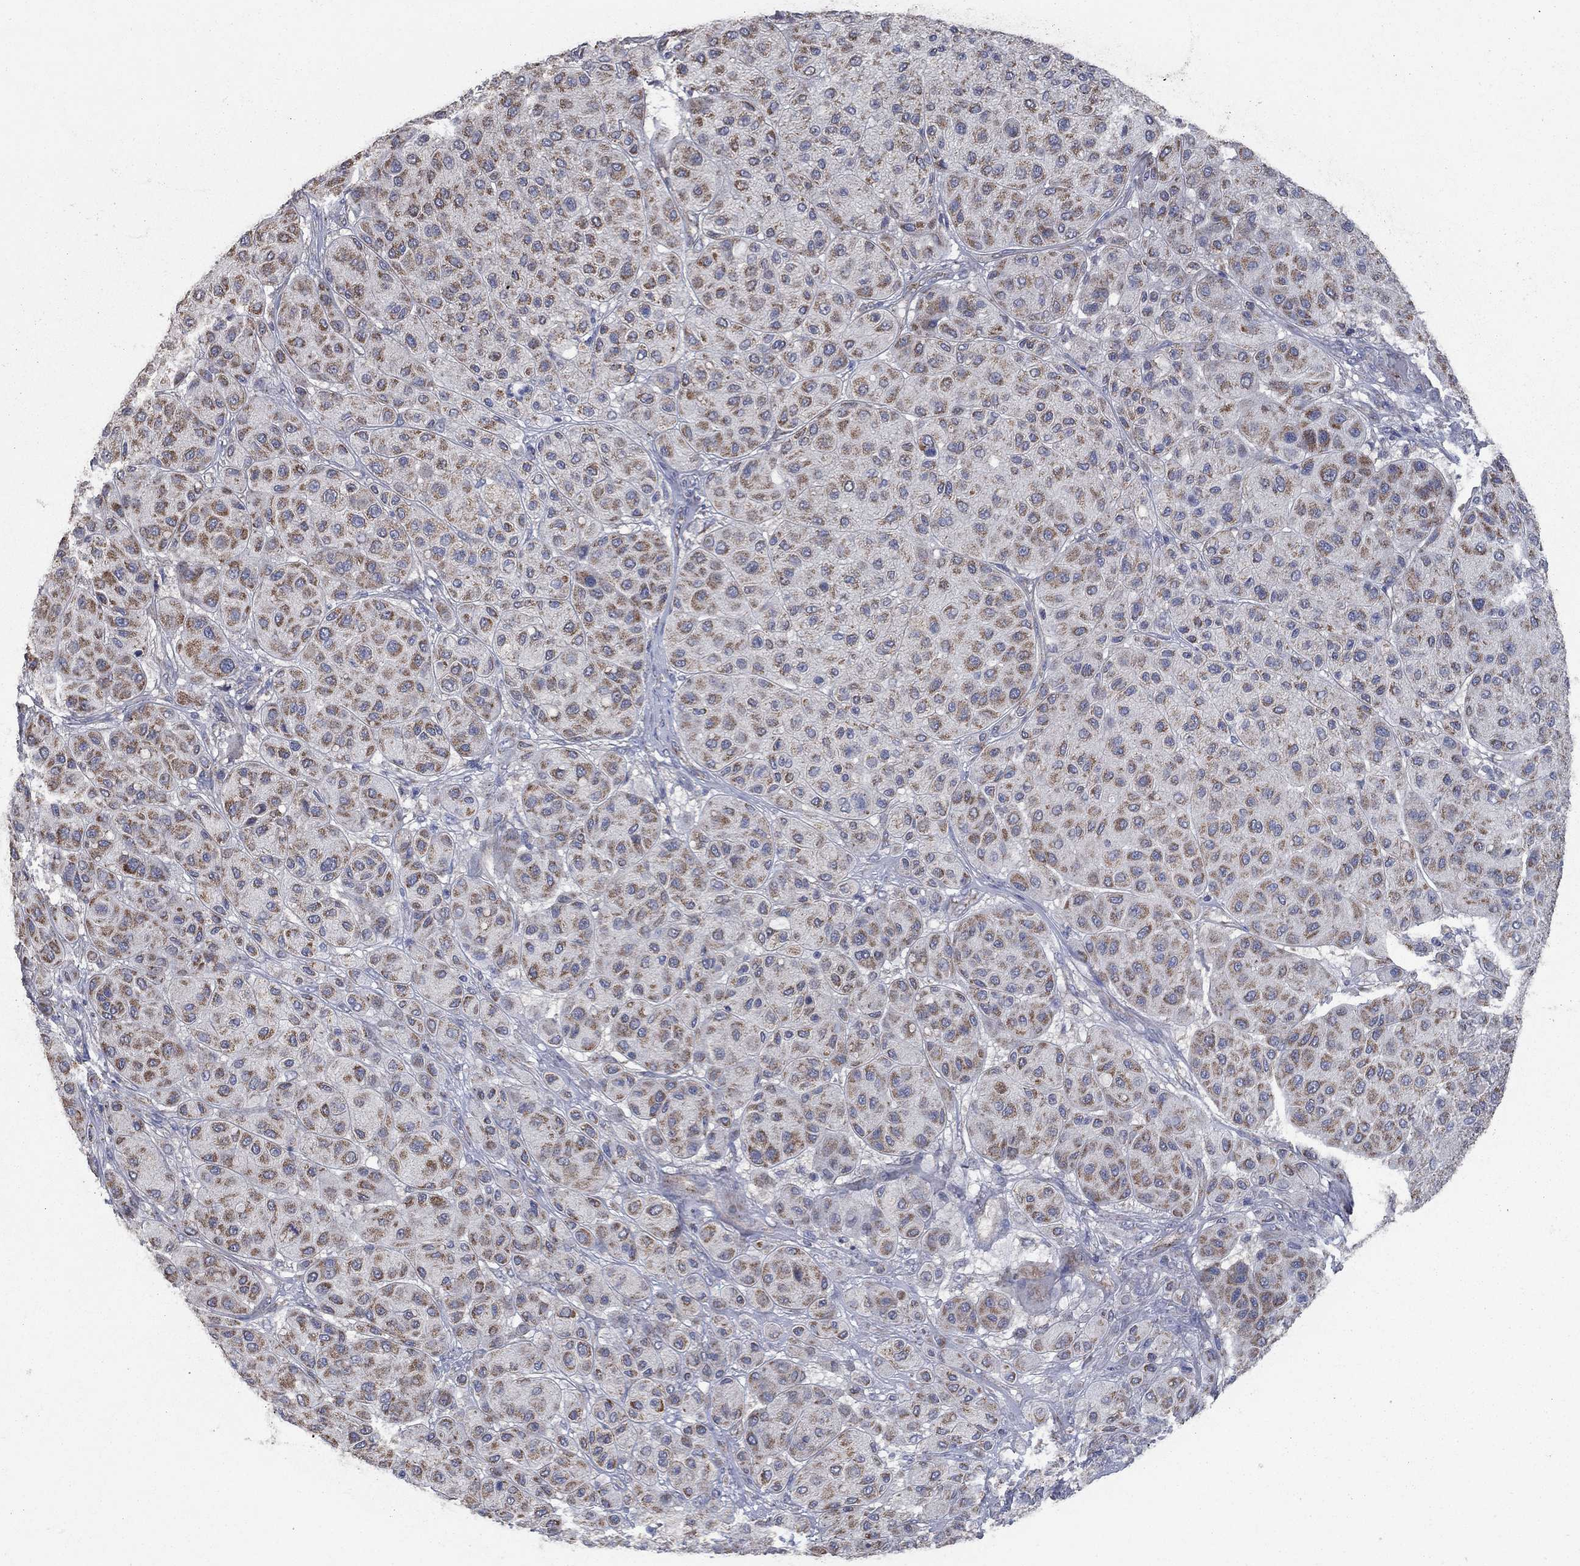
{"staining": {"intensity": "moderate", "quantity": ">75%", "location": "cytoplasmic/membranous"}, "tissue": "melanoma", "cell_type": "Tumor cells", "image_type": "cancer", "snomed": [{"axis": "morphology", "description": "Malignant melanoma, Metastatic site"}, {"axis": "topography", "description": "Smooth muscle"}], "caption": "The histopathology image shows staining of malignant melanoma (metastatic site), revealing moderate cytoplasmic/membranous protein positivity (brown color) within tumor cells.", "gene": "HID1", "patient": {"sex": "male", "age": 41}}